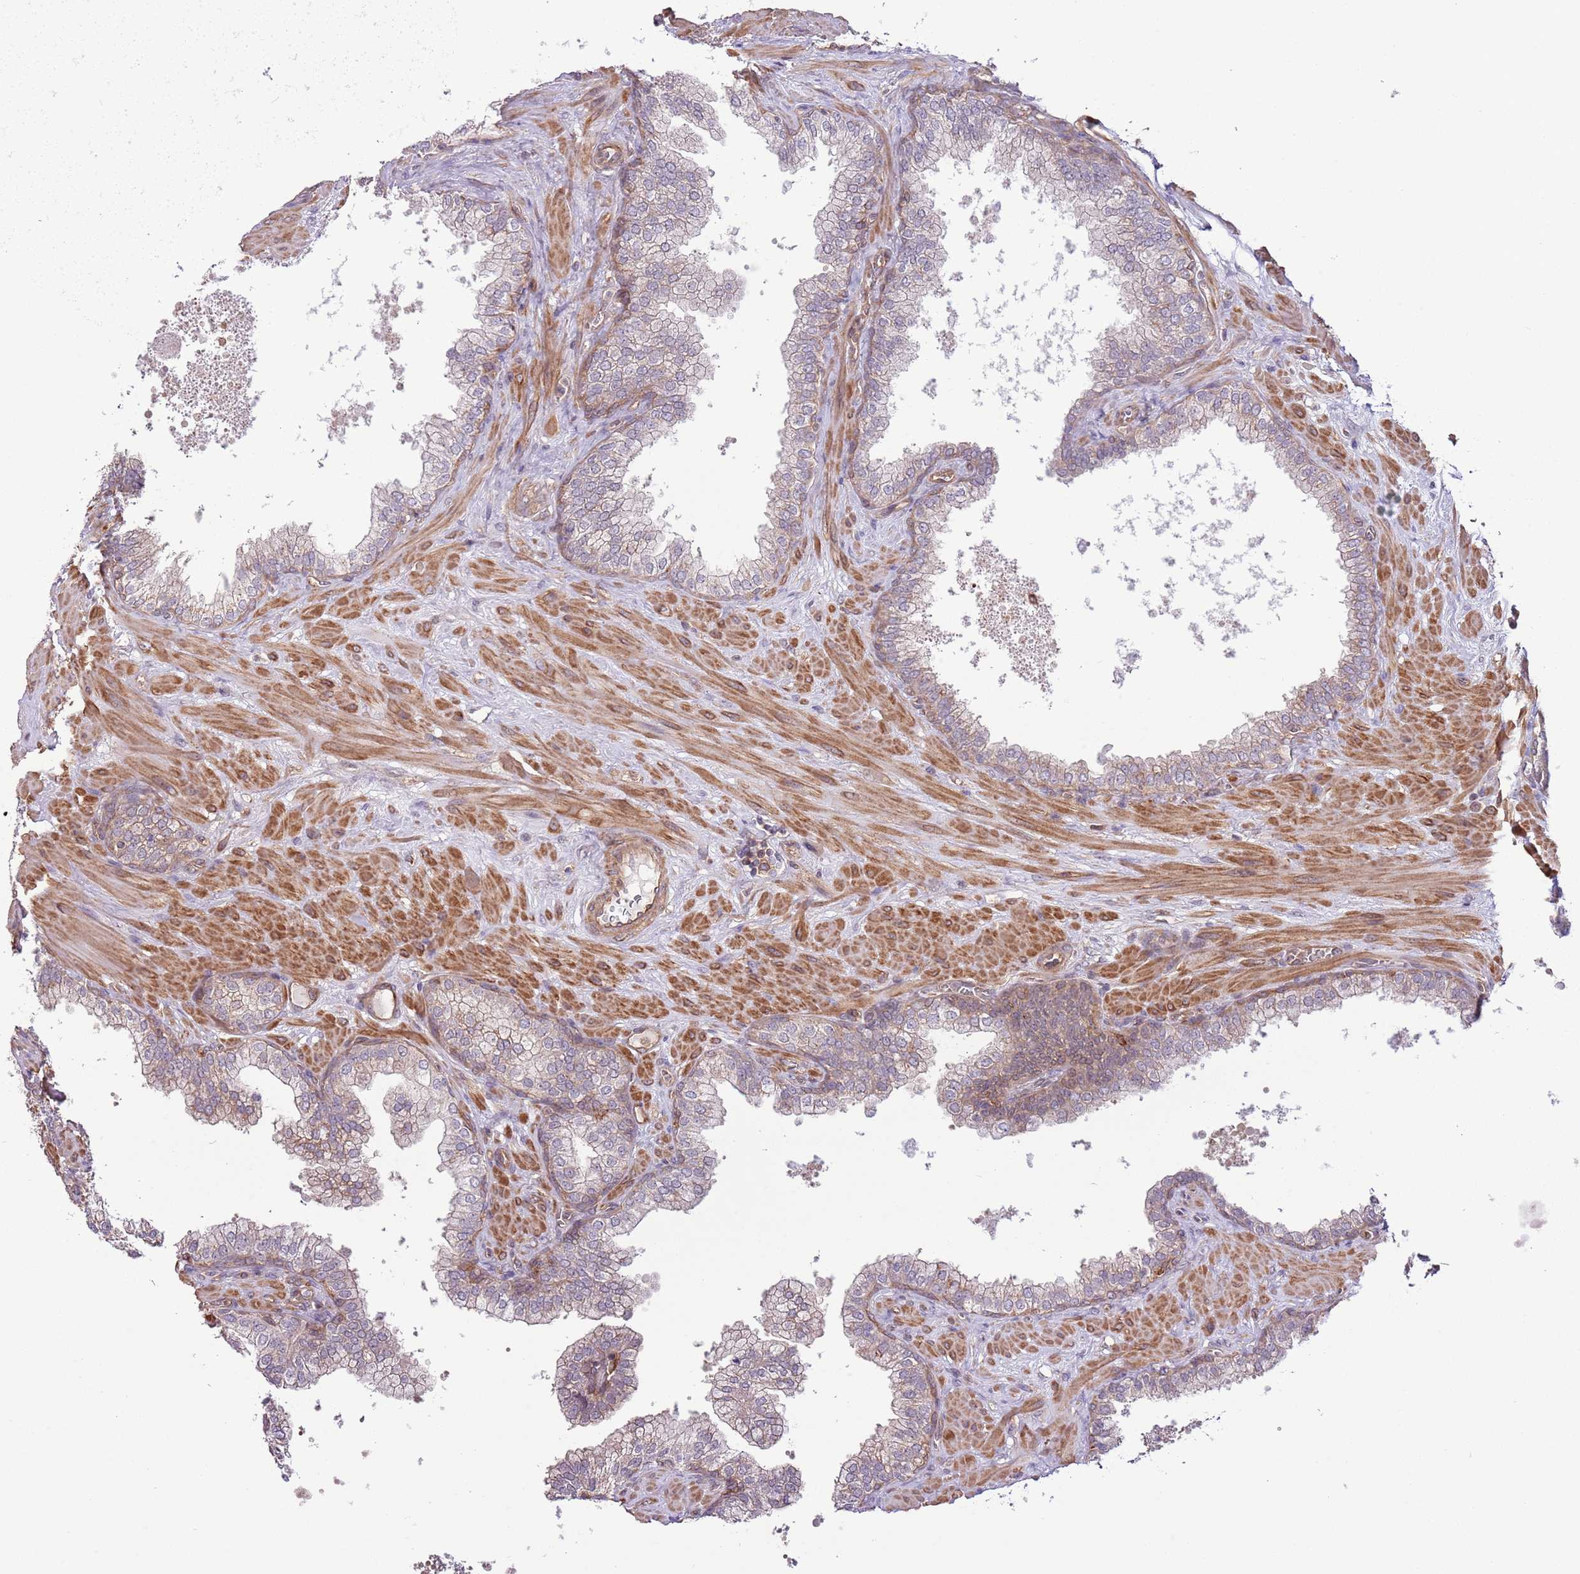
{"staining": {"intensity": "weak", "quantity": ">75%", "location": "cytoplasmic/membranous"}, "tissue": "prostate", "cell_type": "Glandular cells", "image_type": "normal", "snomed": [{"axis": "morphology", "description": "Normal tissue, NOS"}, {"axis": "topography", "description": "Prostate"}], "caption": "Prostate stained with DAB IHC reveals low levels of weak cytoplasmic/membranous positivity in approximately >75% of glandular cells.", "gene": "LPIN2", "patient": {"sex": "male", "age": 60}}